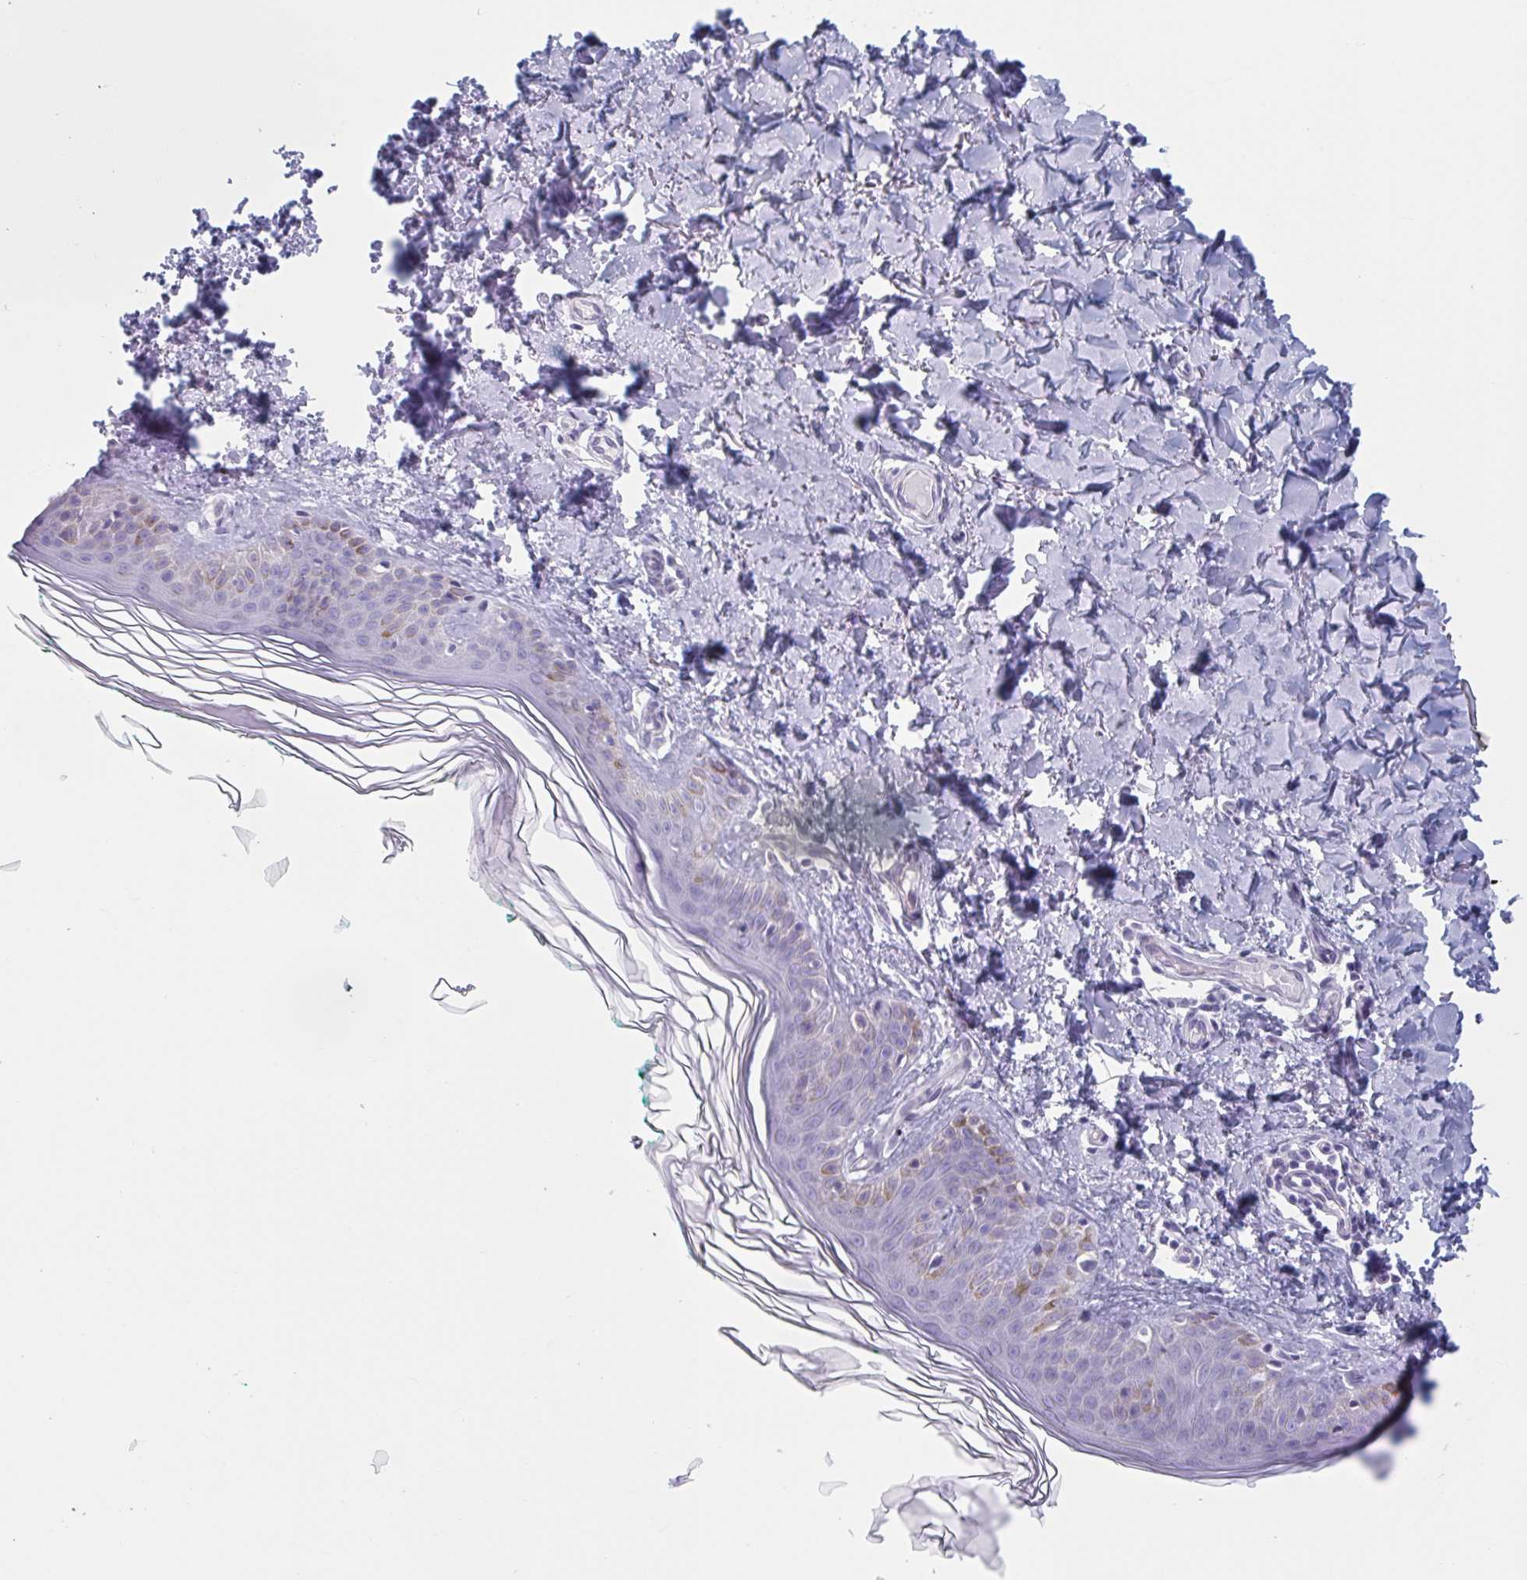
{"staining": {"intensity": "negative", "quantity": "none", "location": "none"}, "tissue": "skin", "cell_type": "Fibroblasts", "image_type": "normal", "snomed": [{"axis": "morphology", "description": "Normal tissue, NOS"}, {"axis": "topography", "description": "Skin"}, {"axis": "topography", "description": "Peripheral nerve tissue"}], "caption": "Immunohistochemistry of benign human skin exhibits no staining in fibroblasts. (DAB (3,3'-diaminobenzidine) immunohistochemistry (IHC) visualized using brightfield microscopy, high magnification).", "gene": "HSD11B2", "patient": {"sex": "female", "age": 45}}